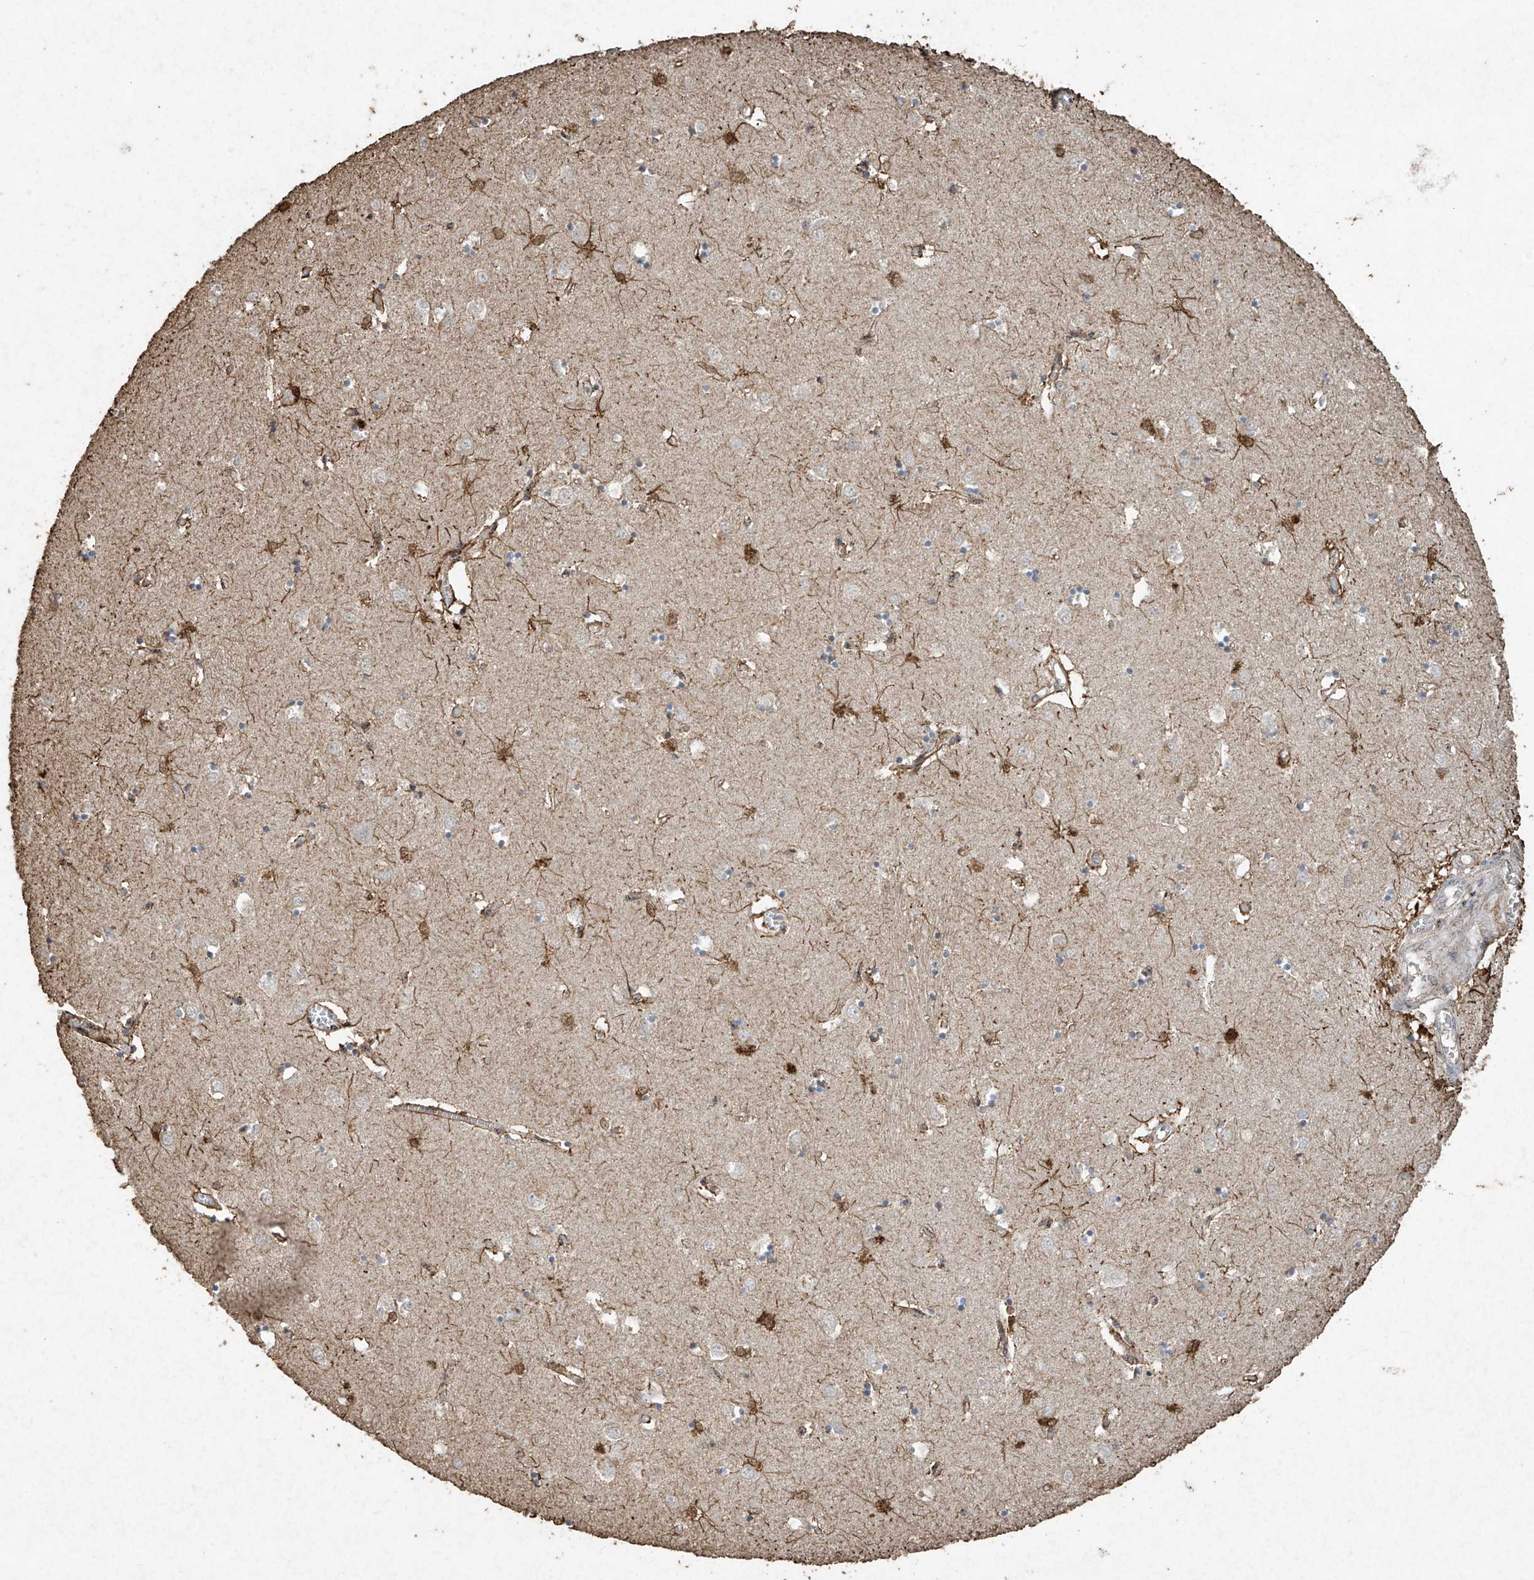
{"staining": {"intensity": "strong", "quantity": "<25%", "location": "cytoplasmic/membranous"}, "tissue": "caudate", "cell_type": "Glial cells", "image_type": "normal", "snomed": [{"axis": "morphology", "description": "Normal tissue, NOS"}, {"axis": "topography", "description": "Lateral ventricle wall"}], "caption": "About <25% of glial cells in unremarkable human caudate demonstrate strong cytoplasmic/membranous protein expression as visualized by brown immunohistochemical staining.", "gene": "ERBB3", "patient": {"sex": "male", "age": 70}}